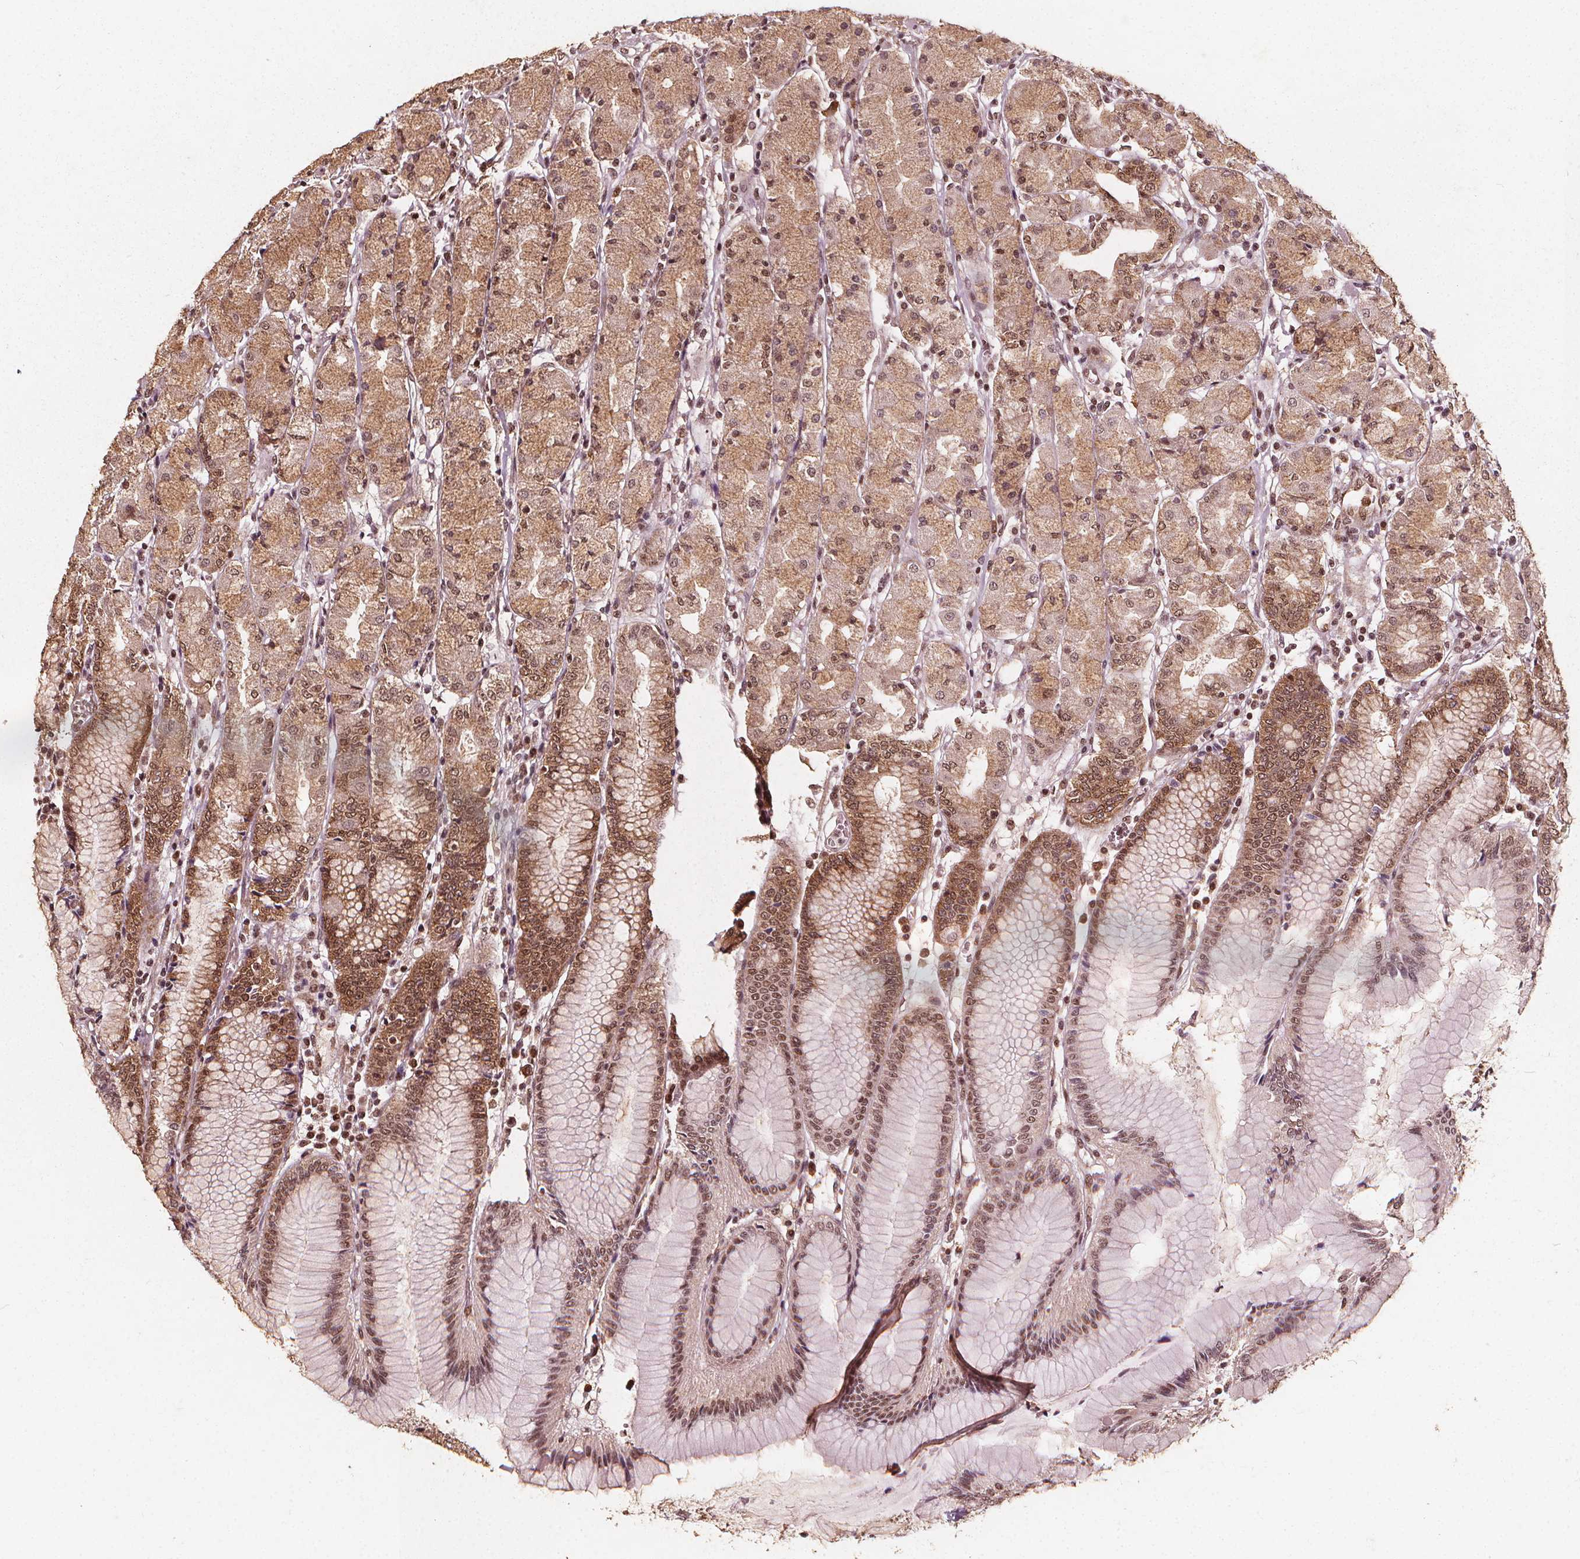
{"staining": {"intensity": "moderate", "quantity": ">75%", "location": "cytoplasmic/membranous,nuclear"}, "tissue": "stomach", "cell_type": "Glandular cells", "image_type": "normal", "snomed": [{"axis": "morphology", "description": "Normal tissue, NOS"}, {"axis": "topography", "description": "Stomach, upper"}], "caption": "DAB (3,3'-diaminobenzidine) immunohistochemical staining of normal stomach exhibits moderate cytoplasmic/membranous,nuclear protein positivity in about >75% of glandular cells.", "gene": "SMN1", "patient": {"sex": "male", "age": 69}}